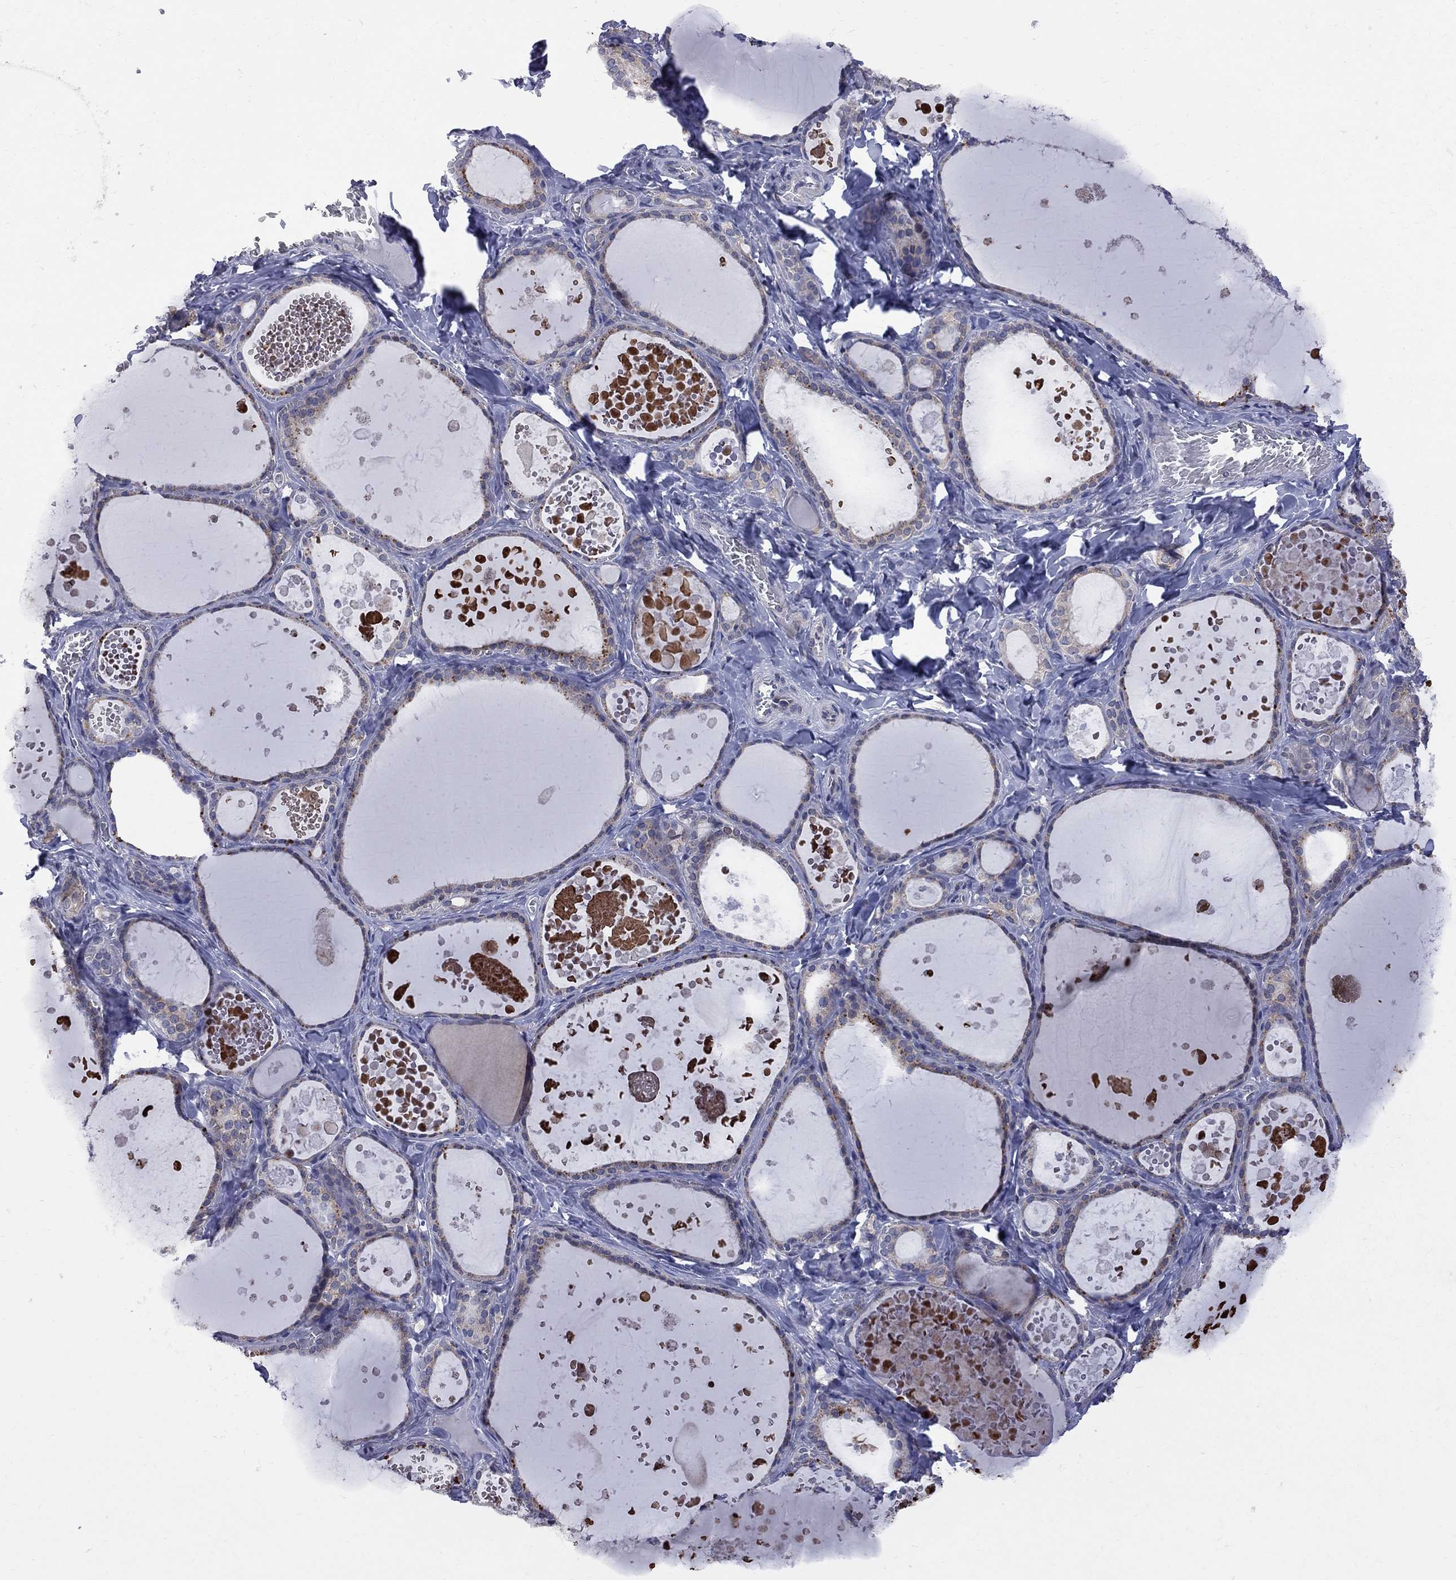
{"staining": {"intensity": "negative", "quantity": "none", "location": "none"}, "tissue": "thyroid gland", "cell_type": "Glandular cells", "image_type": "normal", "snomed": [{"axis": "morphology", "description": "Normal tissue, NOS"}, {"axis": "topography", "description": "Thyroid gland"}], "caption": "The histopathology image reveals no significant staining in glandular cells of thyroid gland.", "gene": "CNOT11", "patient": {"sex": "female", "age": 56}}